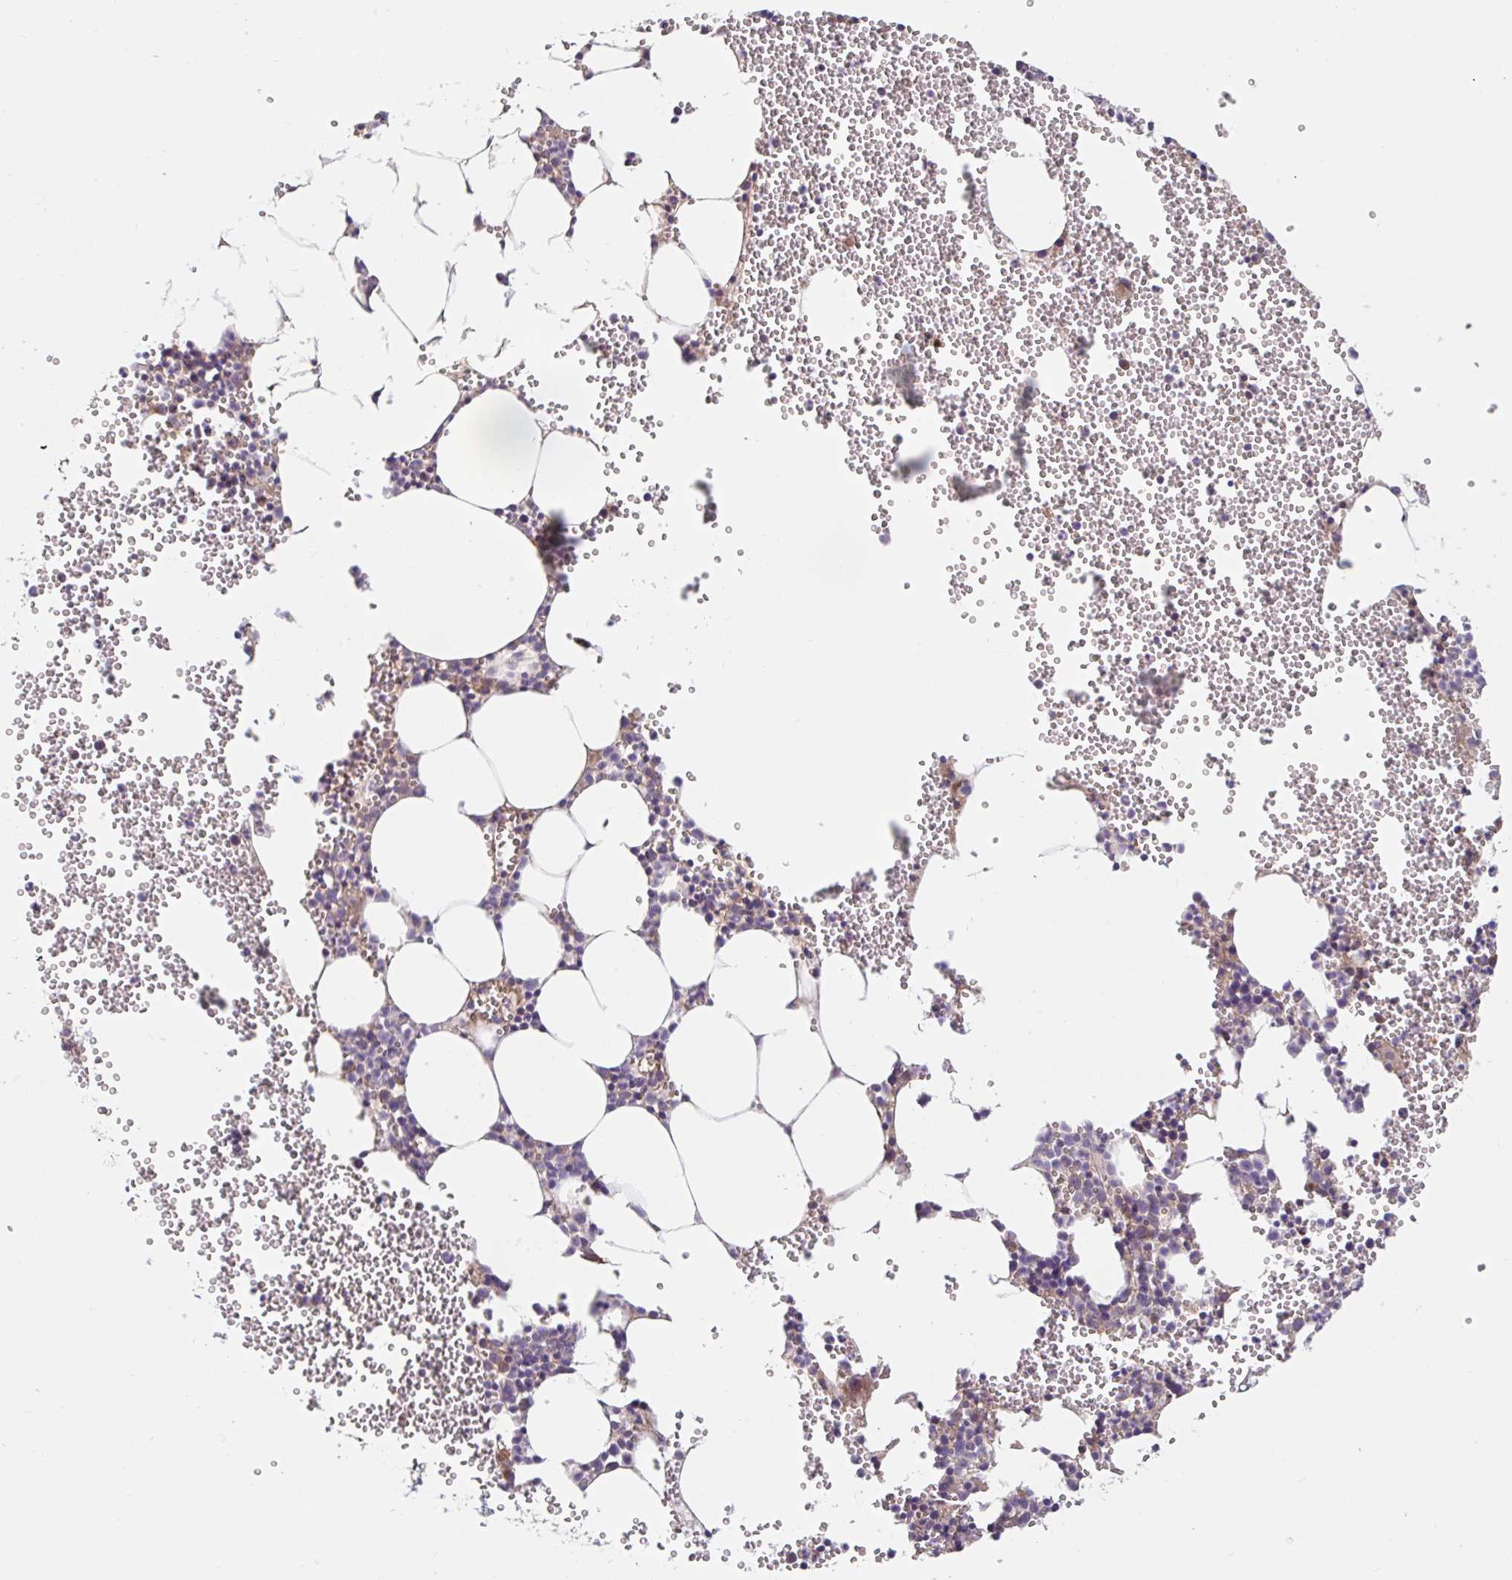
{"staining": {"intensity": "weak", "quantity": "25%-75%", "location": "cytoplasmic/membranous"}, "tissue": "bone marrow", "cell_type": "Hematopoietic cells", "image_type": "normal", "snomed": [{"axis": "morphology", "description": "Normal tissue, NOS"}, {"axis": "topography", "description": "Bone marrow"}], "caption": "A brown stain shows weak cytoplasmic/membranous positivity of a protein in hematopoietic cells of unremarkable bone marrow. (Brightfield microscopy of DAB IHC at high magnification).", "gene": "LARP1", "patient": {"sex": "female", "age": 80}}